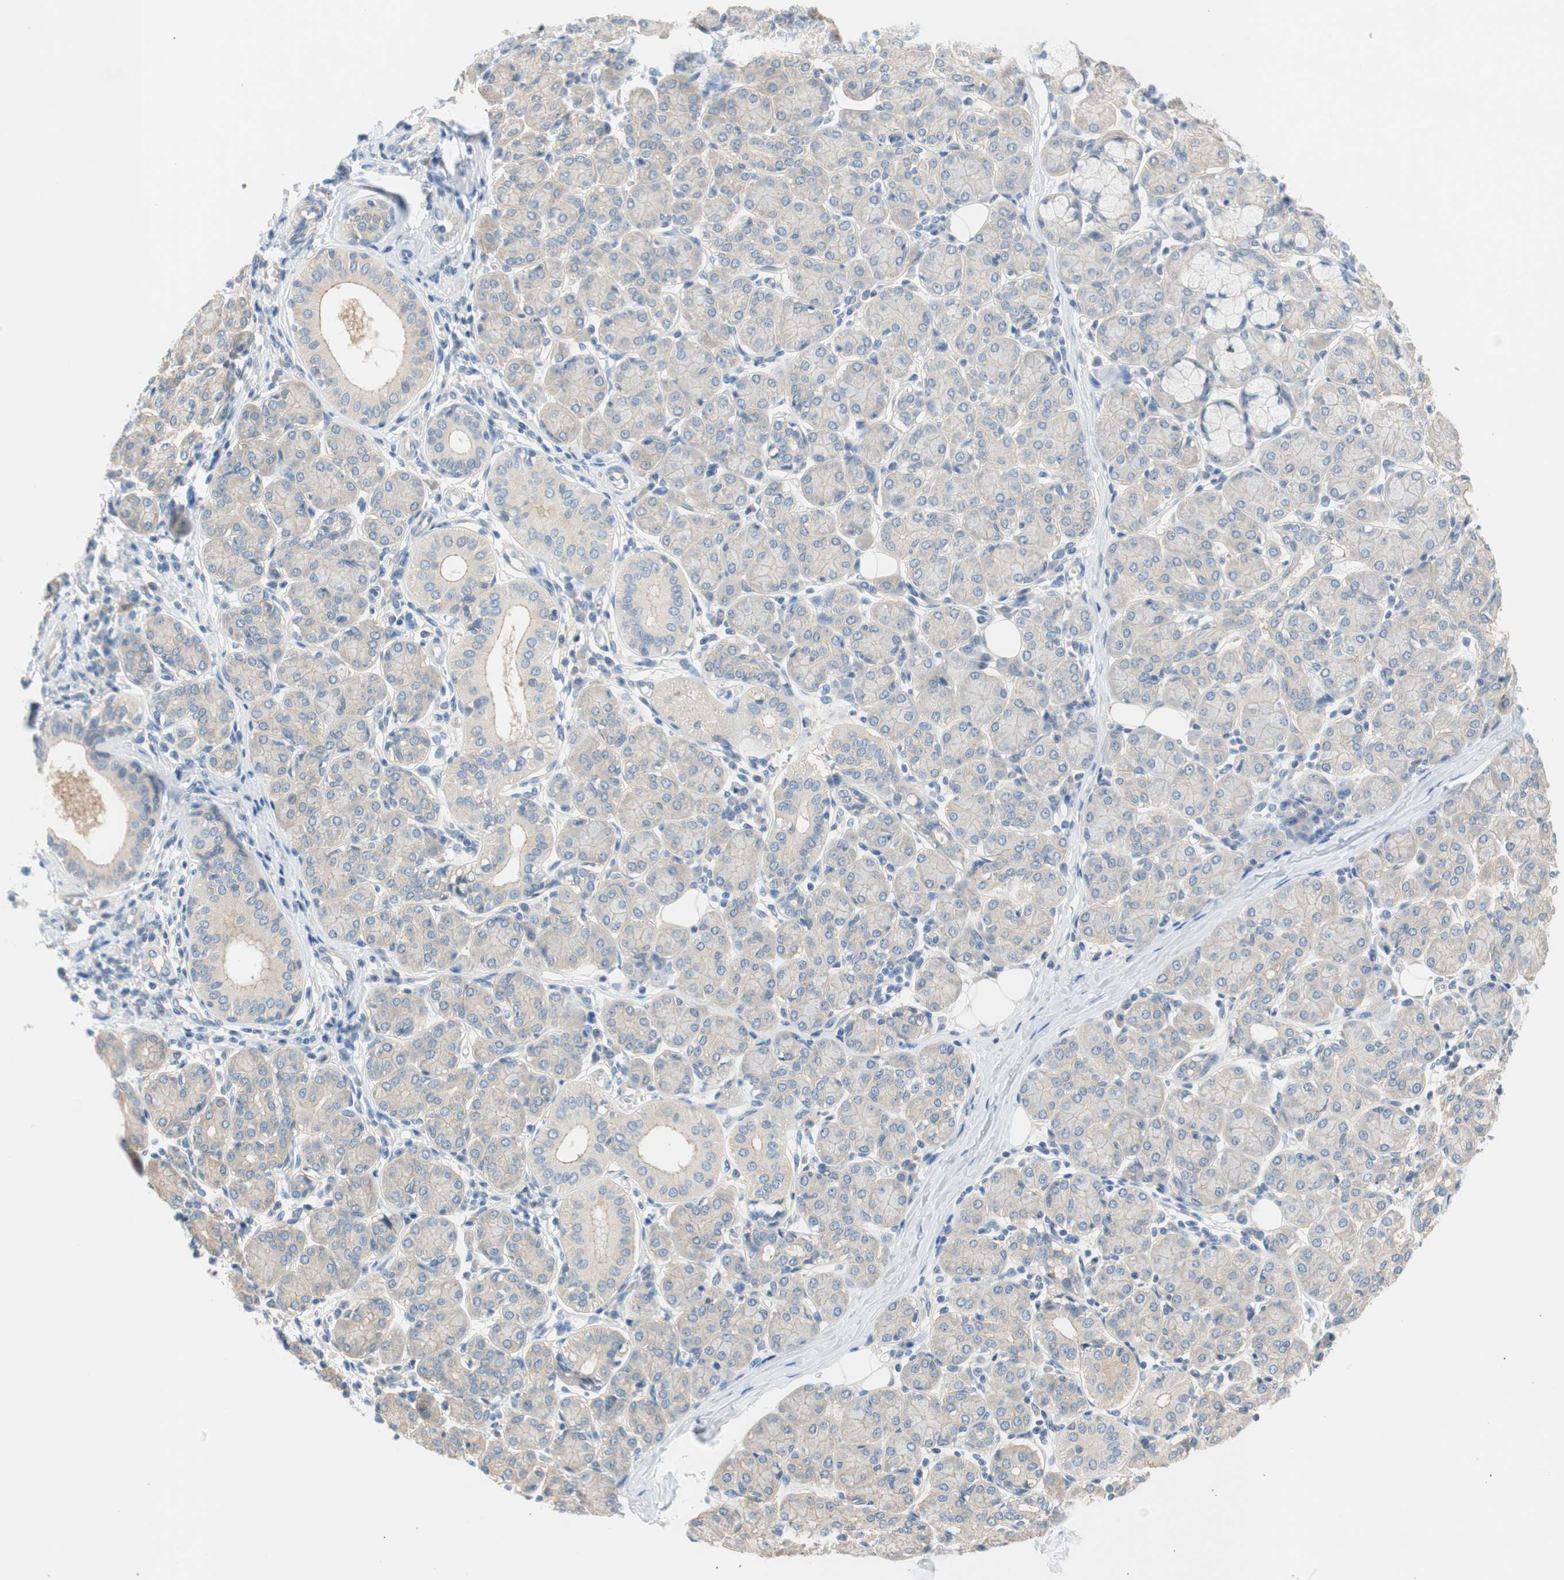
{"staining": {"intensity": "weak", "quantity": "<25%", "location": "cytoplasmic/membranous"}, "tissue": "salivary gland", "cell_type": "Glandular cells", "image_type": "normal", "snomed": [{"axis": "morphology", "description": "Normal tissue, NOS"}, {"axis": "morphology", "description": "Inflammation, NOS"}, {"axis": "topography", "description": "Lymph node"}, {"axis": "topography", "description": "Salivary gland"}], "caption": "IHC of unremarkable human salivary gland exhibits no staining in glandular cells. Brightfield microscopy of immunohistochemistry (IHC) stained with DAB (brown) and hematoxylin (blue), captured at high magnification.", "gene": "GLUL", "patient": {"sex": "male", "age": 3}}